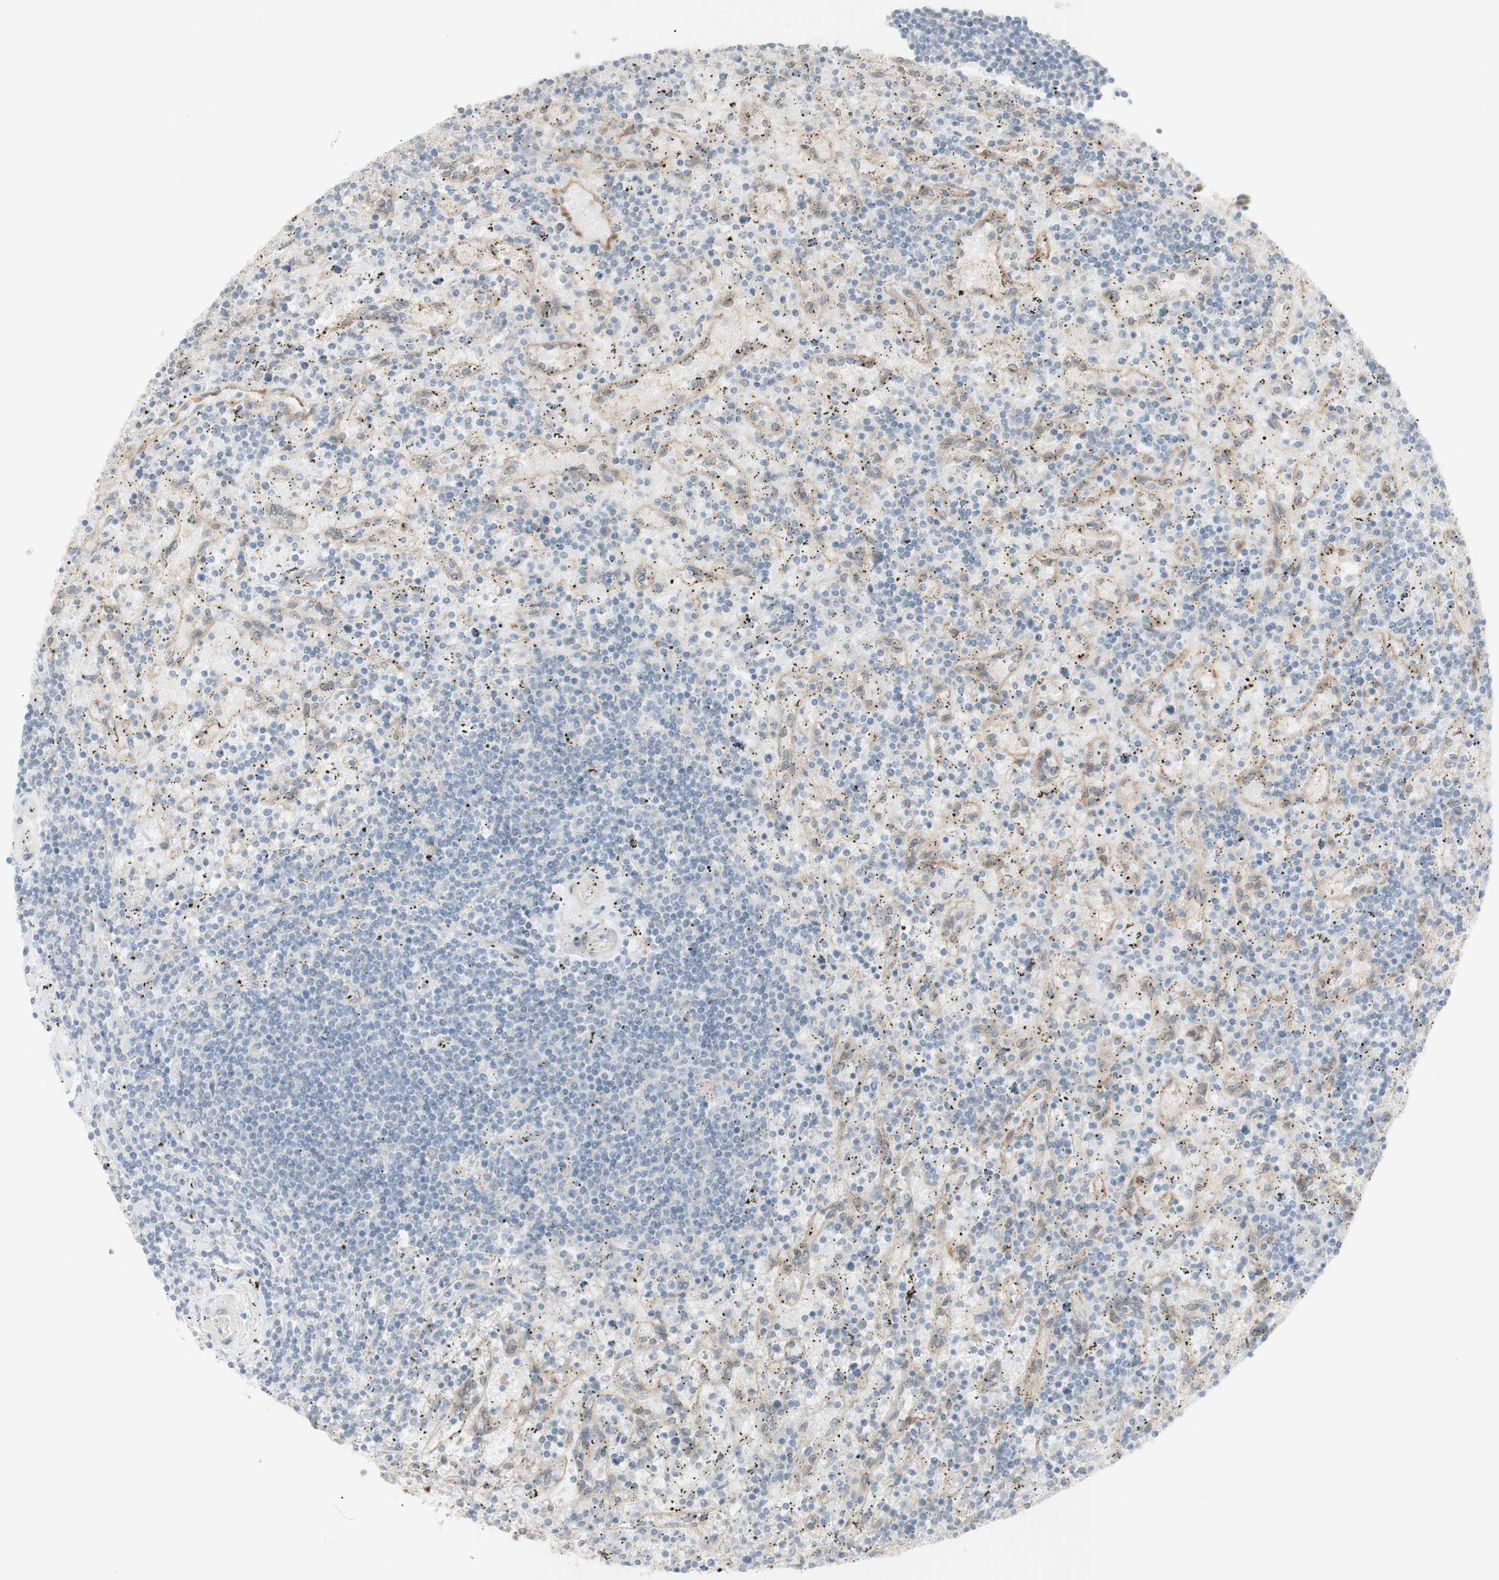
{"staining": {"intensity": "negative", "quantity": "none", "location": "none"}, "tissue": "lymphoma", "cell_type": "Tumor cells", "image_type": "cancer", "snomed": [{"axis": "morphology", "description": "Malignant lymphoma, non-Hodgkin's type, Low grade"}, {"axis": "topography", "description": "Spleen"}], "caption": "There is no significant positivity in tumor cells of lymphoma.", "gene": "CNN3", "patient": {"sex": "male", "age": 76}}